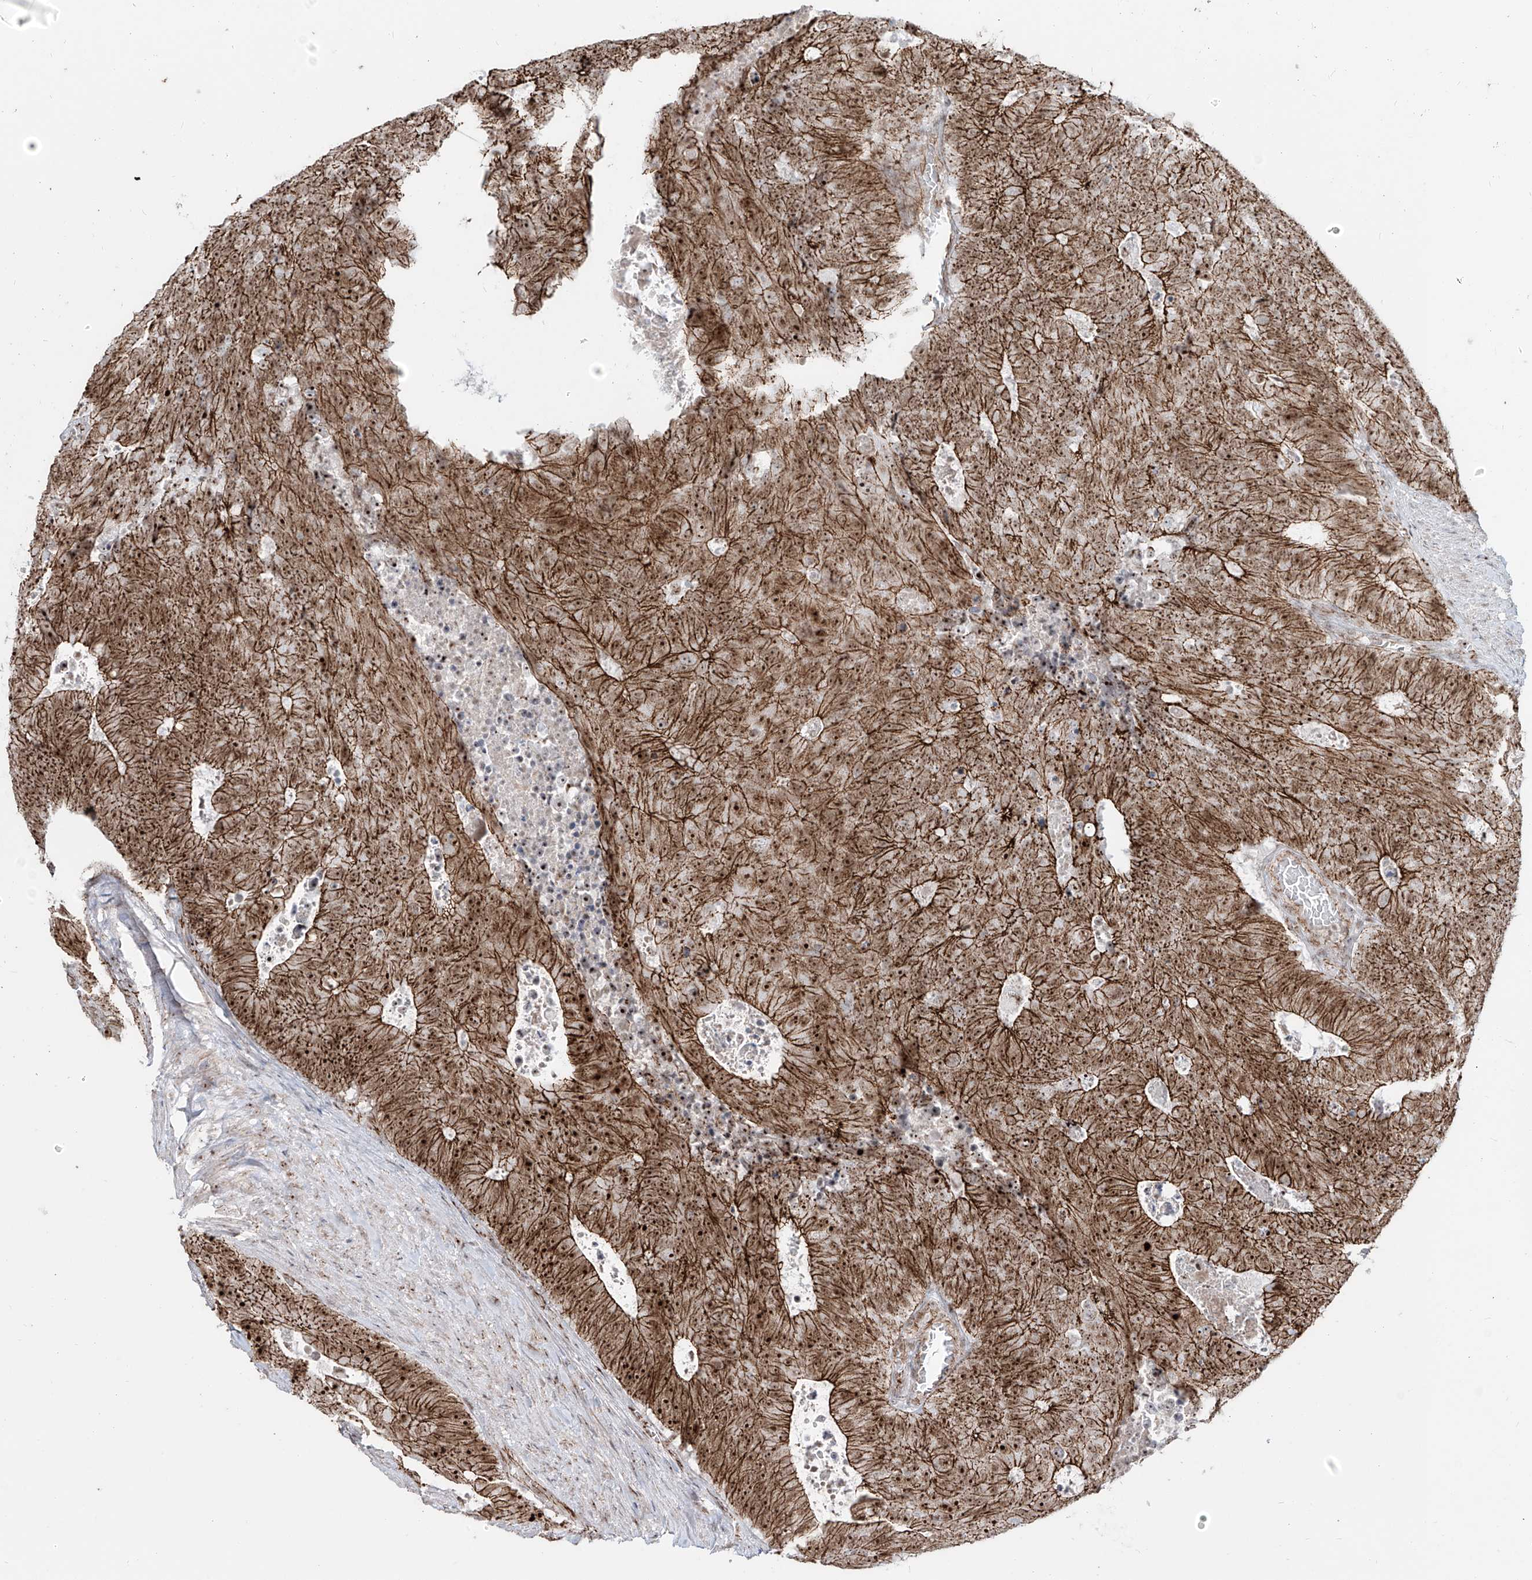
{"staining": {"intensity": "strong", "quantity": ">75%", "location": "cytoplasmic/membranous,nuclear"}, "tissue": "colorectal cancer", "cell_type": "Tumor cells", "image_type": "cancer", "snomed": [{"axis": "morphology", "description": "Adenocarcinoma, NOS"}, {"axis": "topography", "description": "Colon"}], "caption": "About >75% of tumor cells in human colorectal cancer exhibit strong cytoplasmic/membranous and nuclear protein positivity as visualized by brown immunohistochemical staining.", "gene": "ZNF710", "patient": {"sex": "male", "age": 87}}